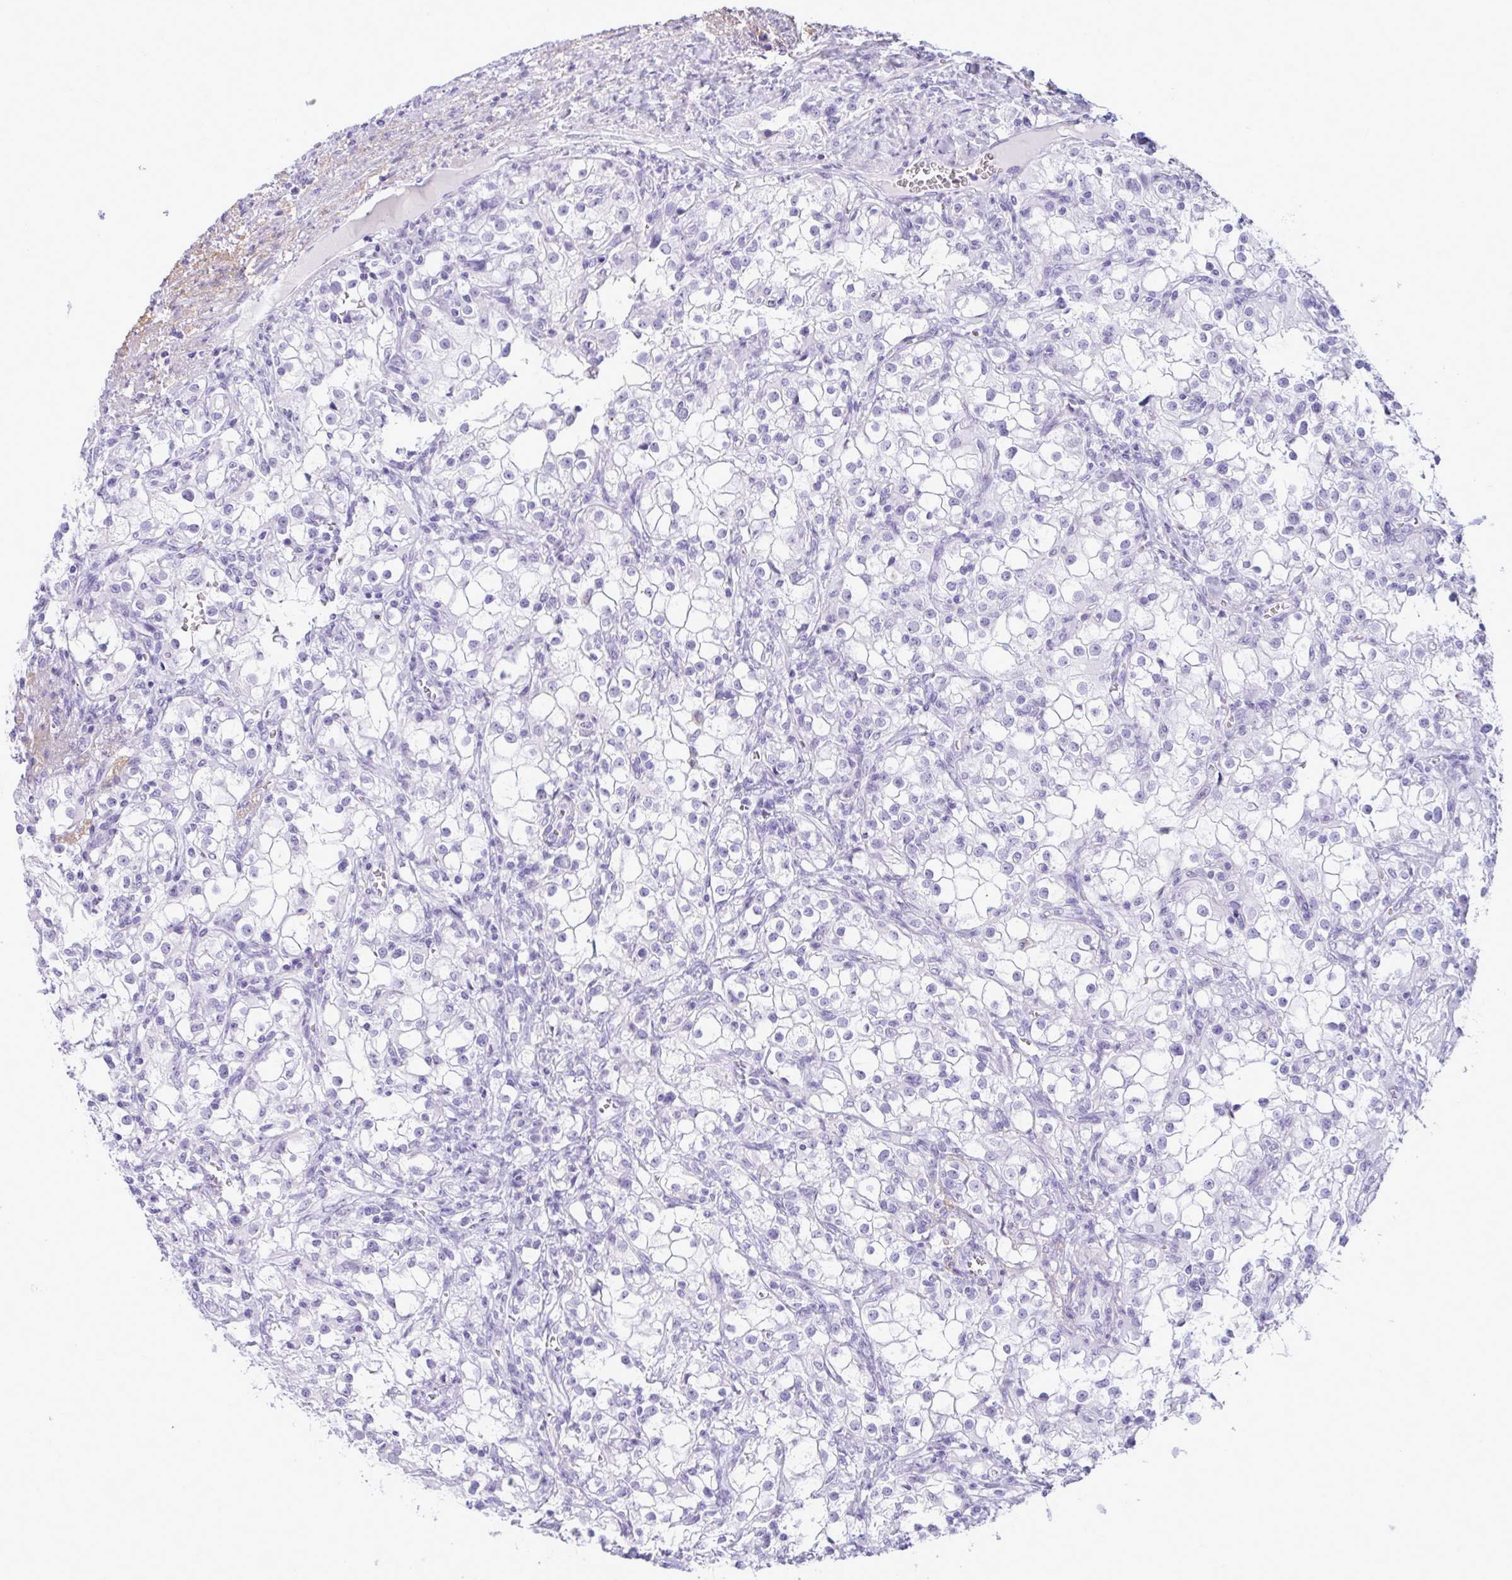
{"staining": {"intensity": "negative", "quantity": "none", "location": "none"}, "tissue": "renal cancer", "cell_type": "Tumor cells", "image_type": "cancer", "snomed": [{"axis": "morphology", "description": "Adenocarcinoma, NOS"}, {"axis": "topography", "description": "Kidney"}], "caption": "Tumor cells are negative for brown protein staining in adenocarcinoma (renal). Brightfield microscopy of IHC stained with DAB (3,3'-diaminobenzidine) (brown) and hematoxylin (blue), captured at high magnification.", "gene": "ELN", "patient": {"sex": "female", "age": 74}}